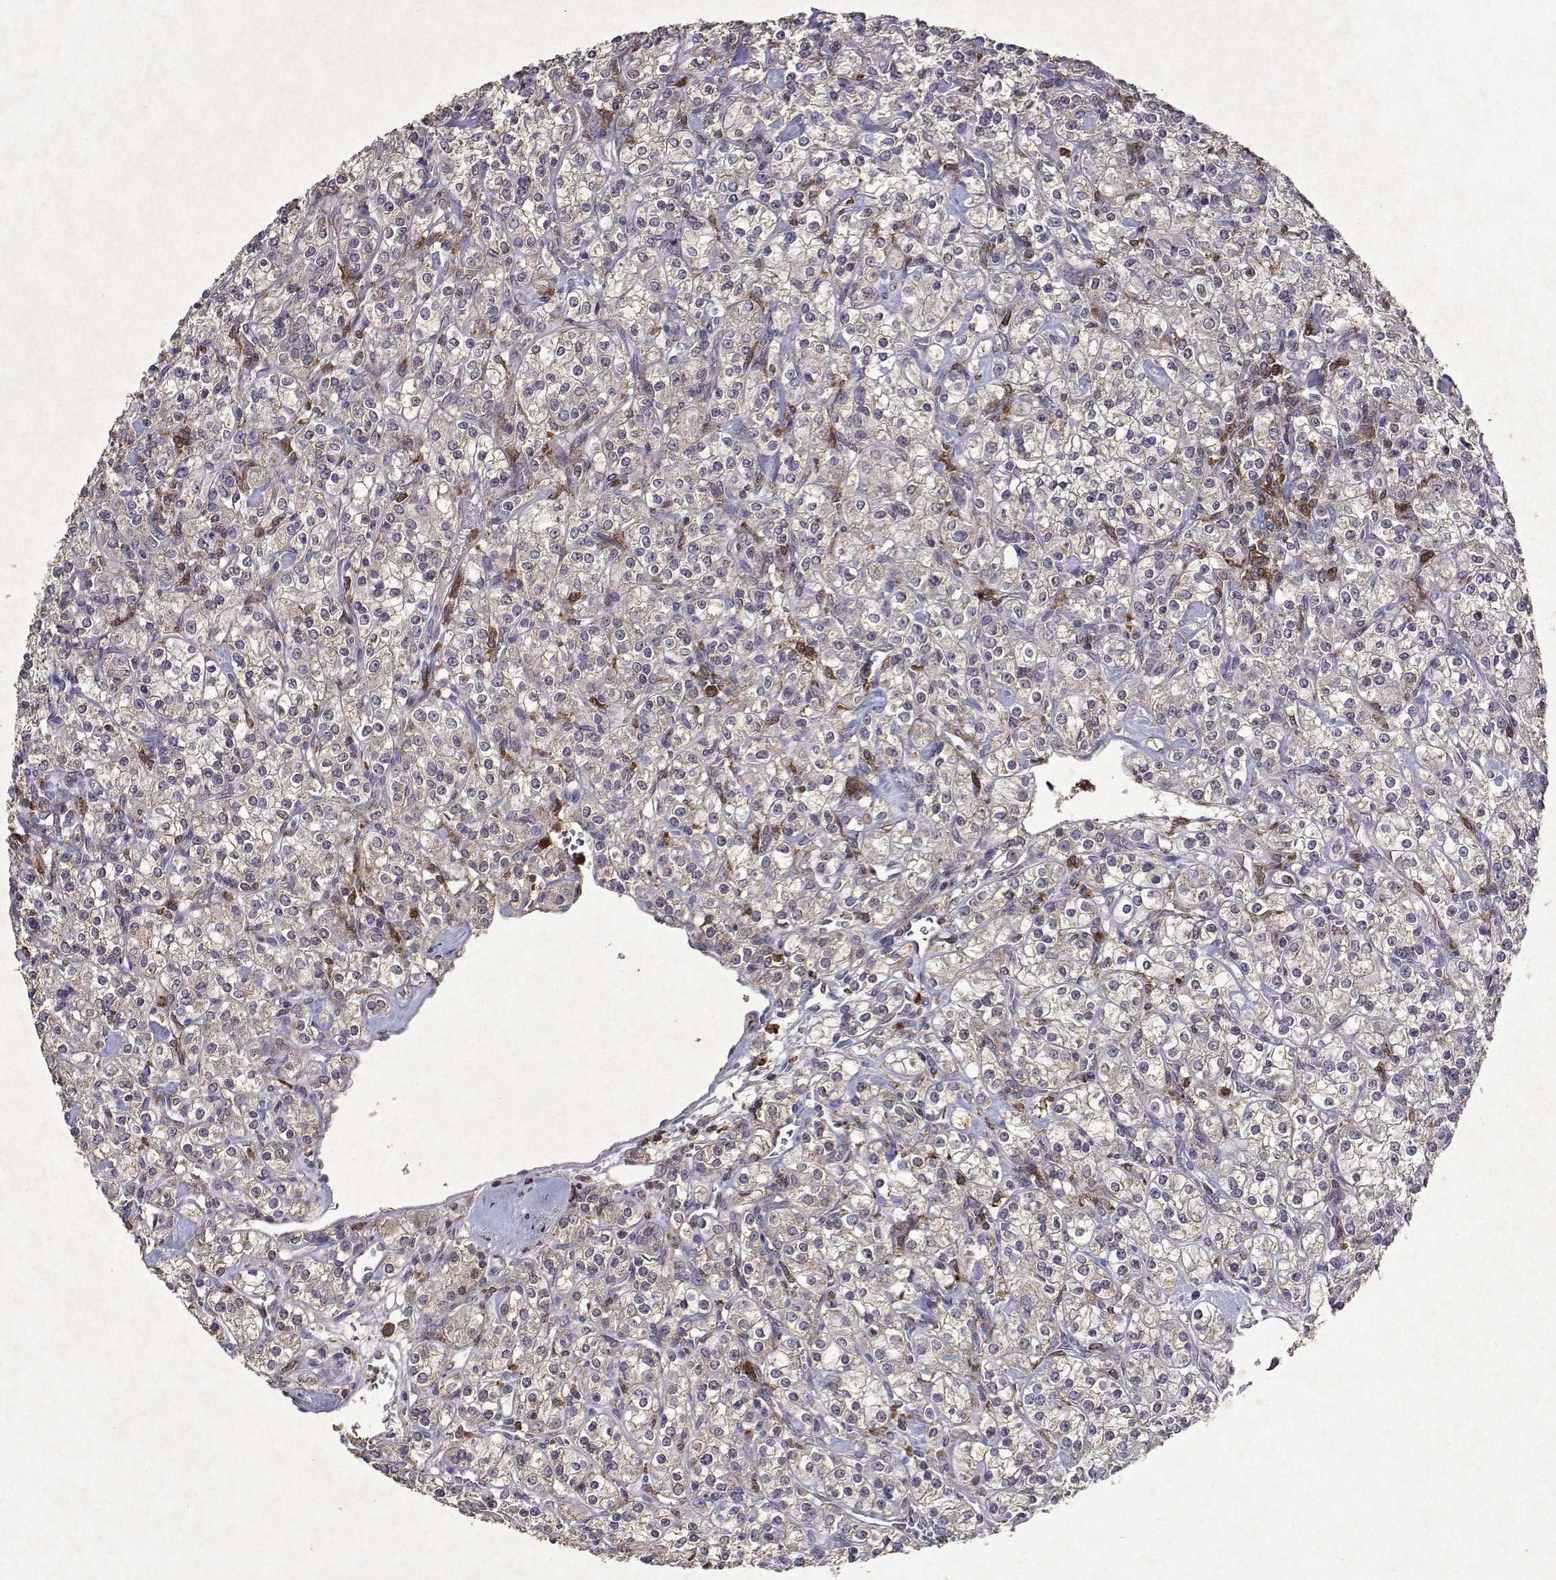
{"staining": {"intensity": "negative", "quantity": "none", "location": "none"}, "tissue": "renal cancer", "cell_type": "Tumor cells", "image_type": "cancer", "snomed": [{"axis": "morphology", "description": "Adenocarcinoma, NOS"}, {"axis": "topography", "description": "Kidney"}], "caption": "Renal cancer was stained to show a protein in brown. There is no significant expression in tumor cells.", "gene": "APAF1", "patient": {"sex": "male", "age": 77}}